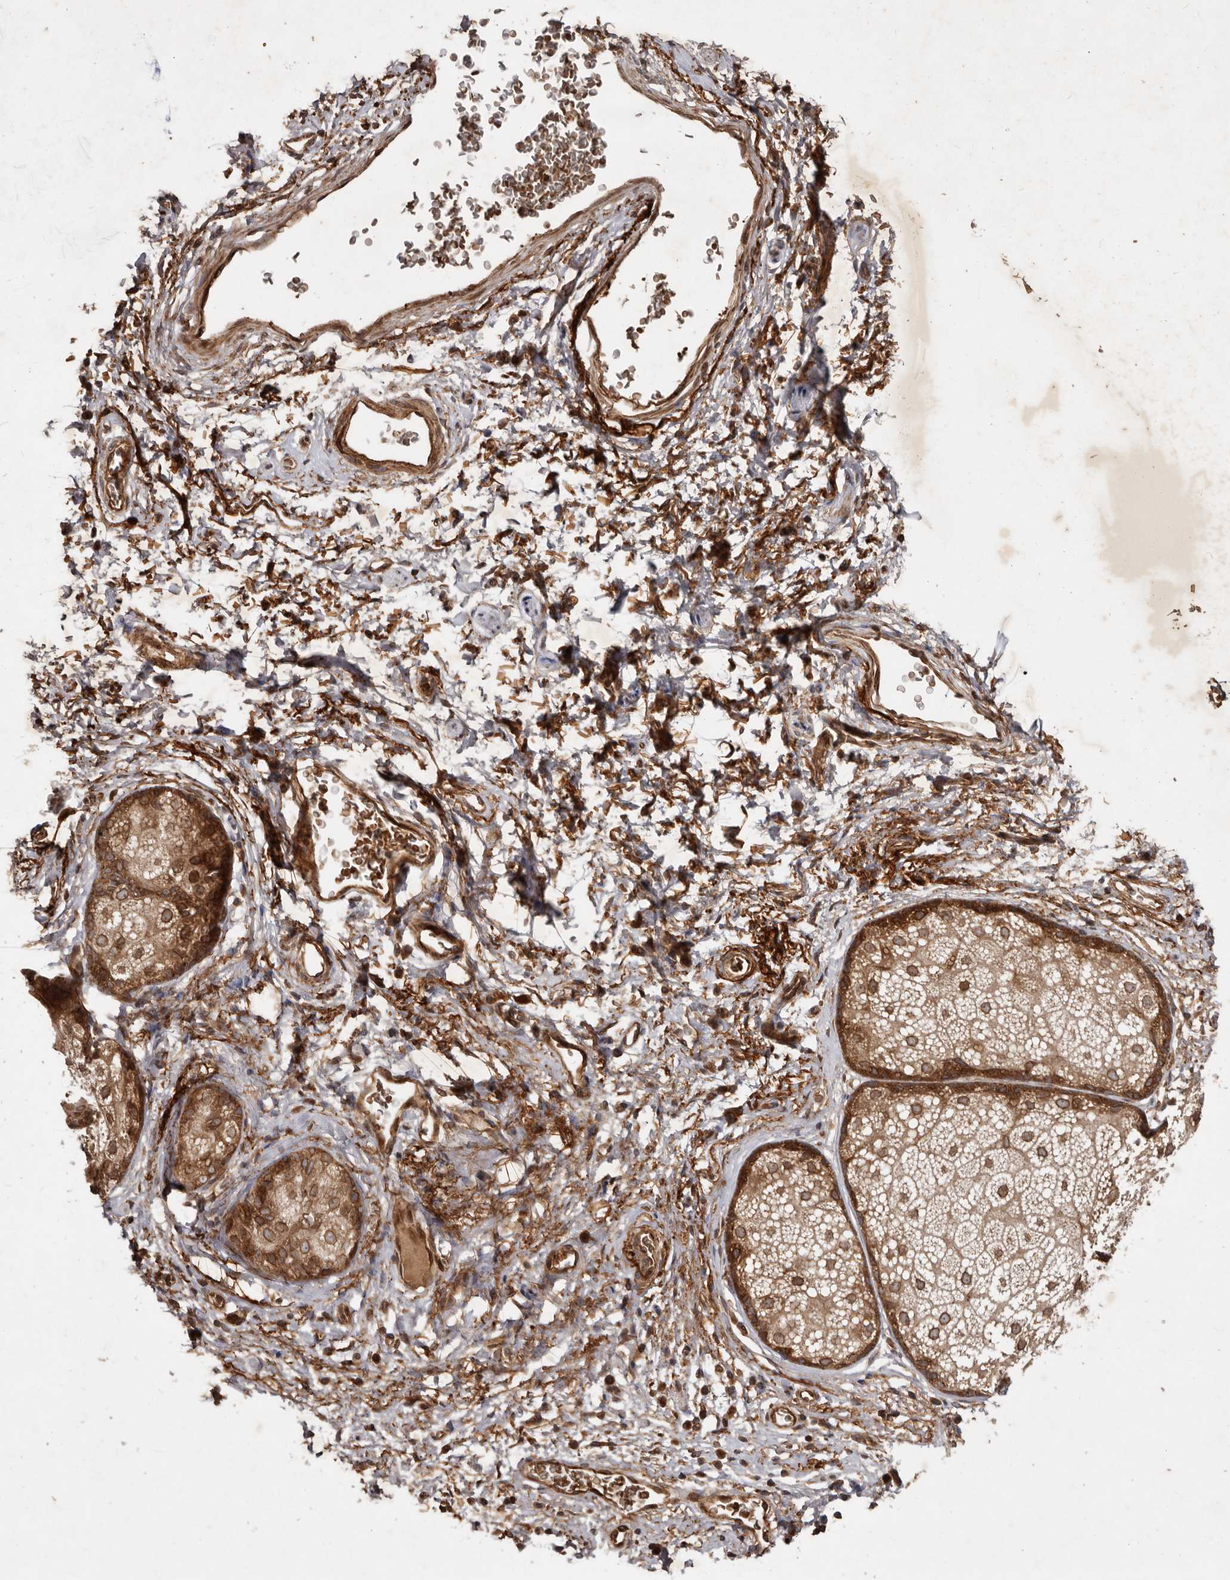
{"staining": {"intensity": "moderate", "quantity": "25%-75%", "location": "cytoplasmic/membranous,nuclear"}, "tissue": "skin", "cell_type": "Epidermal cells", "image_type": "normal", "snomed": [{"axis": "morphology", "description": "Normal tissue, NOS"}, {"axis": "topography", "description": "Vulva"}], "caption": "High-magnification brightfield microscopy of unremarkable skin stained with DAB (3,3'-diaminobenzidine) (brown) and counterstained with hematoxylin (blue). epidermal cells exhibit moderate cytoplasmic/membranous,nuclear staining is present in about25%-75% of cells. Using DAB (3,3'-diaminobenzidine) (brown) and hematoxylin (blue) stains, captured at high magnification using brightfield microscopy.", "gene": "STK36", "patient": {"sex": "female", "age": 66}}